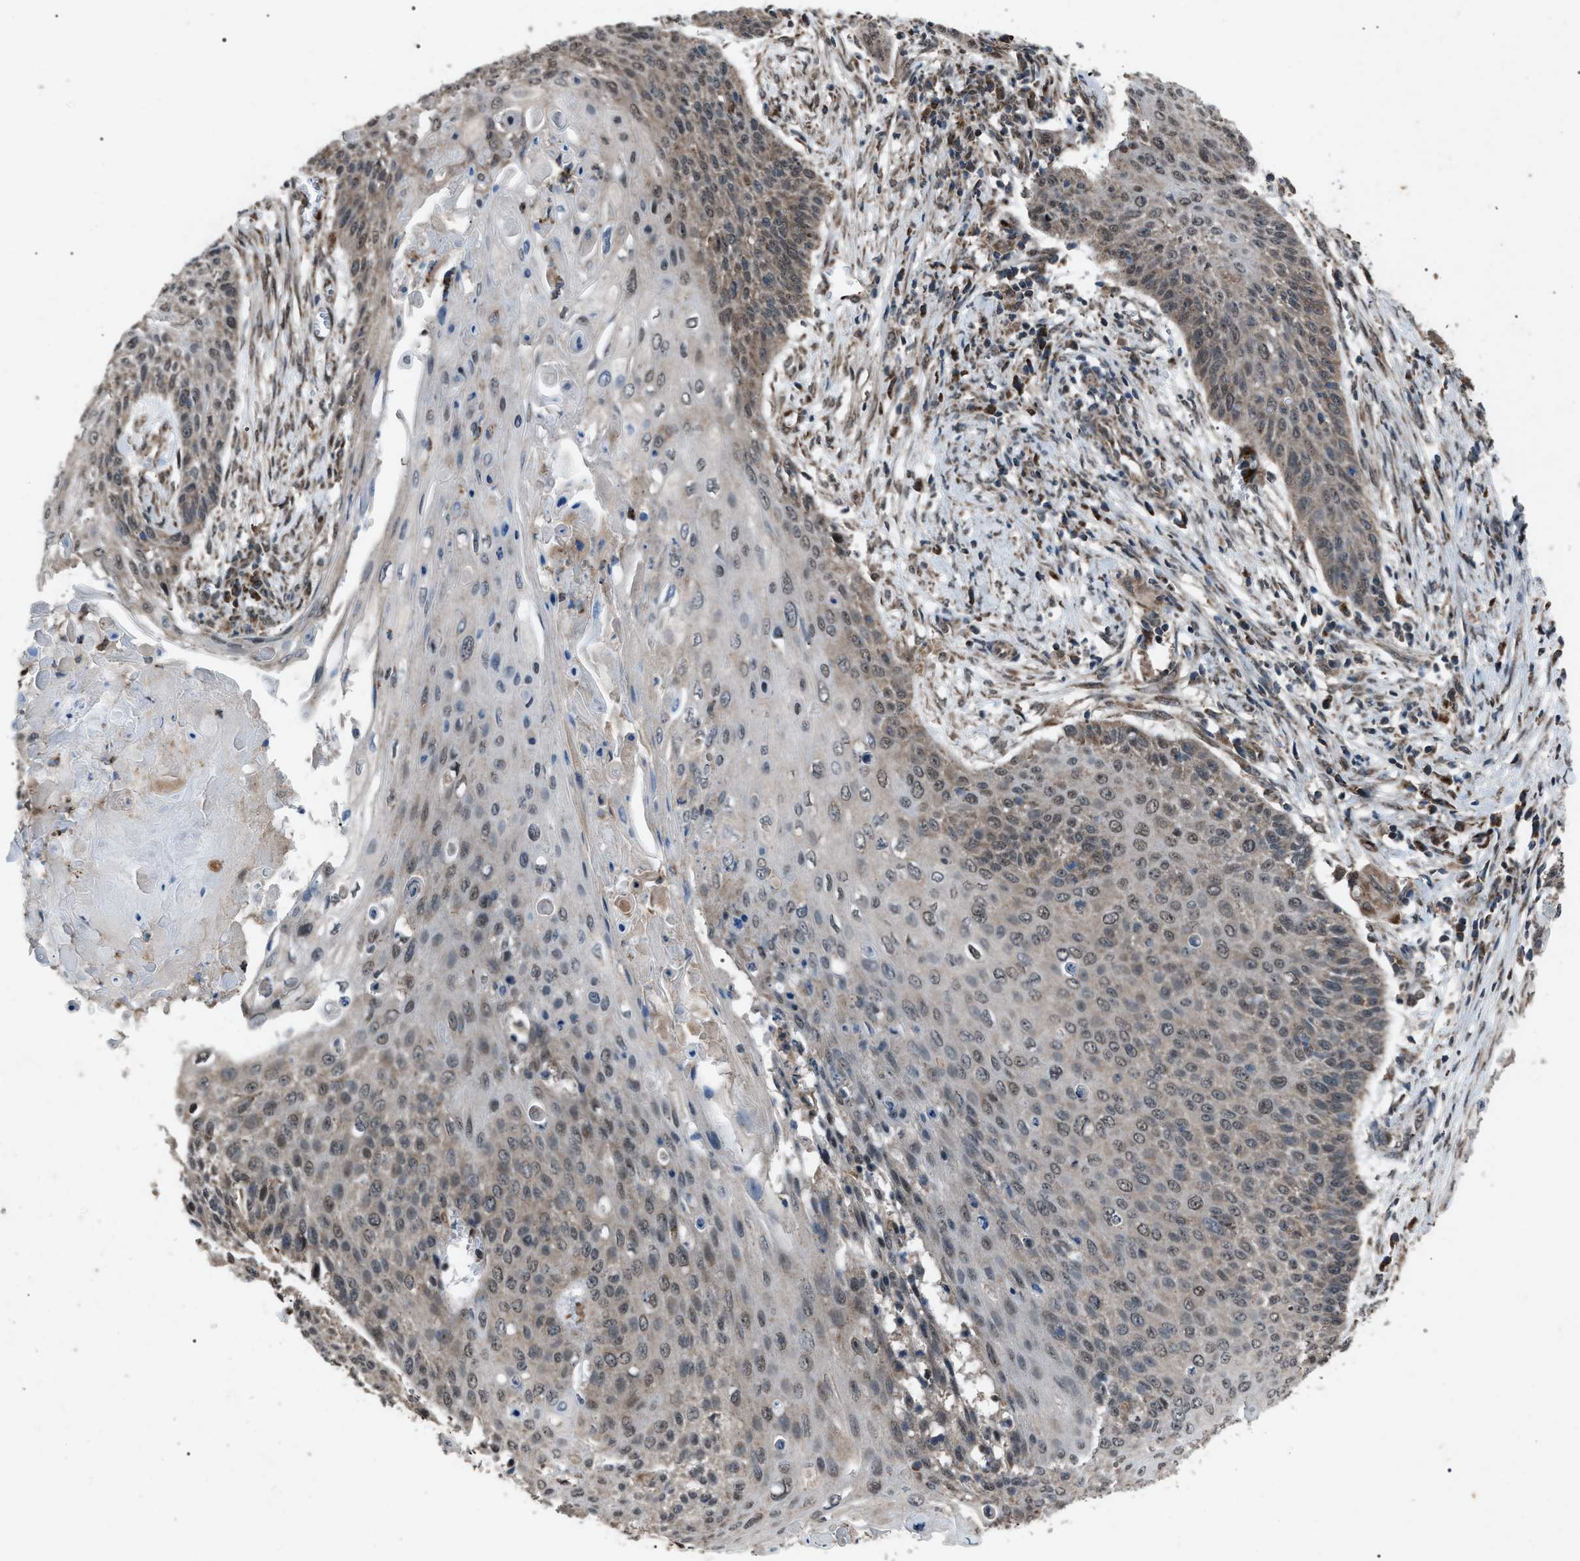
{"staining": {"intensity": "moderate", "quantity": "<25%", "location": "cytoplasmic/membranous"}, "tissue": "cervical cancer", "cell_type": "Tumor cells", "image_type": "cancer", "snomed": [{"axis": "morphology", "description": "Squamous cell carcinoma, NOS"}, {"axis": "topography", "description": "Cervix"}], "caption": "Cervical squamous cell carcinoma was stained to show a protein in brown. There is low levels of moderate cytoplasmic/membranous expression in about <25% of tumor cells. (Stains: DAB in brown, nuclei in blue, Microscopy: brightfield microscopy at high magnification).", "gene": "ZFAND2A", "patient": {"sex": "female", "age": 39}}